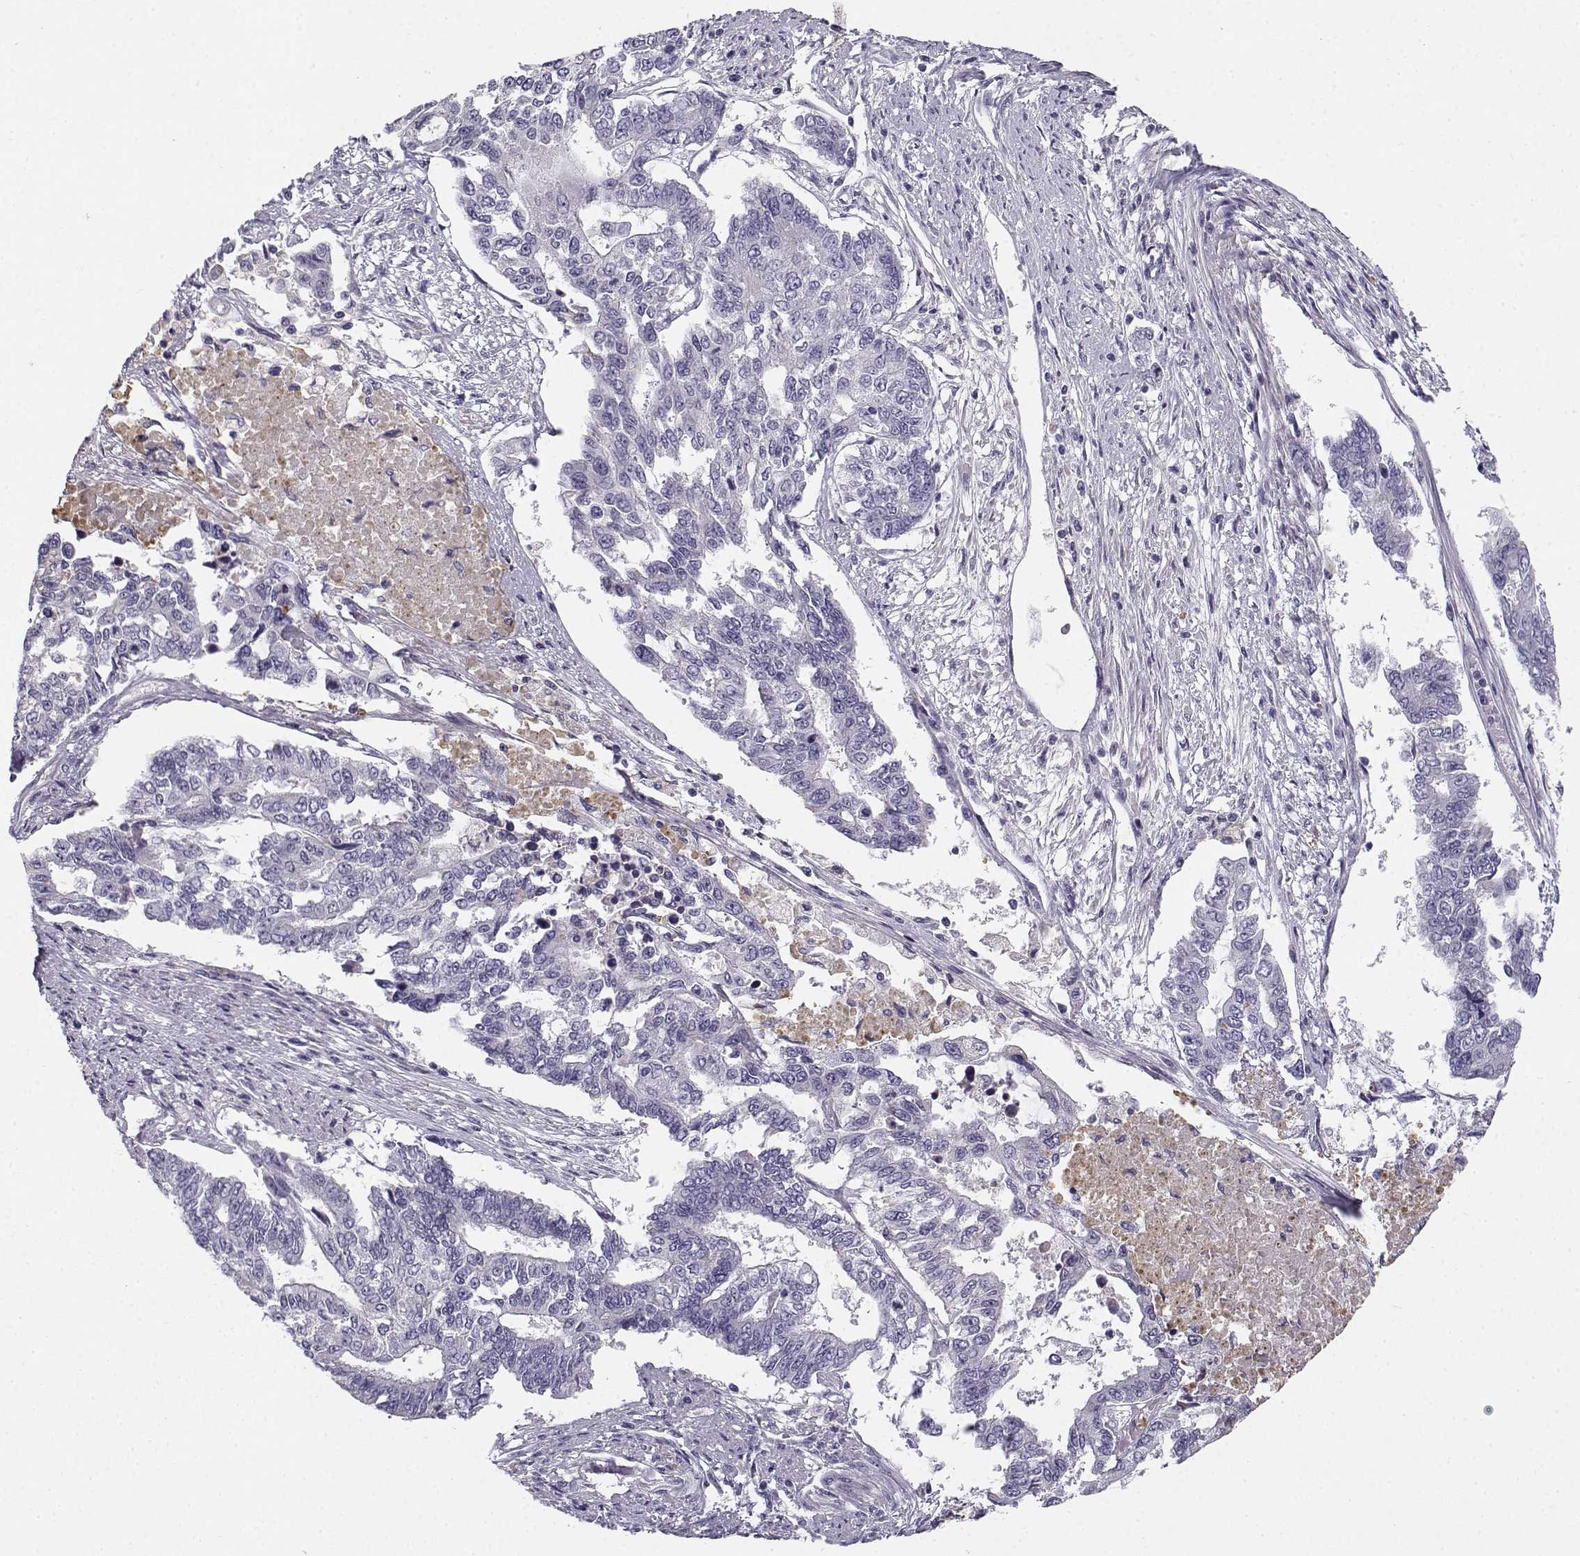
{"staining": {"intensity": "negative", "quantity": "none", "location": "none"}, "tissue": "endometrial cancer", "cell_type": "Tumor cells", "image_type": "cancer", "snomed": [{"axis": "morphology", "description": "Adenocarcinoma, NOS"}, {"axis": "topography", "description": "Uterus"}], "caption": "Immunohistochemical staining of human endometrial adenocarcinoma demonstrates no significant positivity in tumor cells. (Immunohistochemistry (ihc), brightfield microscopy, high magnification).", "gene": "CREB3L3", "patient": {"sex": "female", "age": 59}}